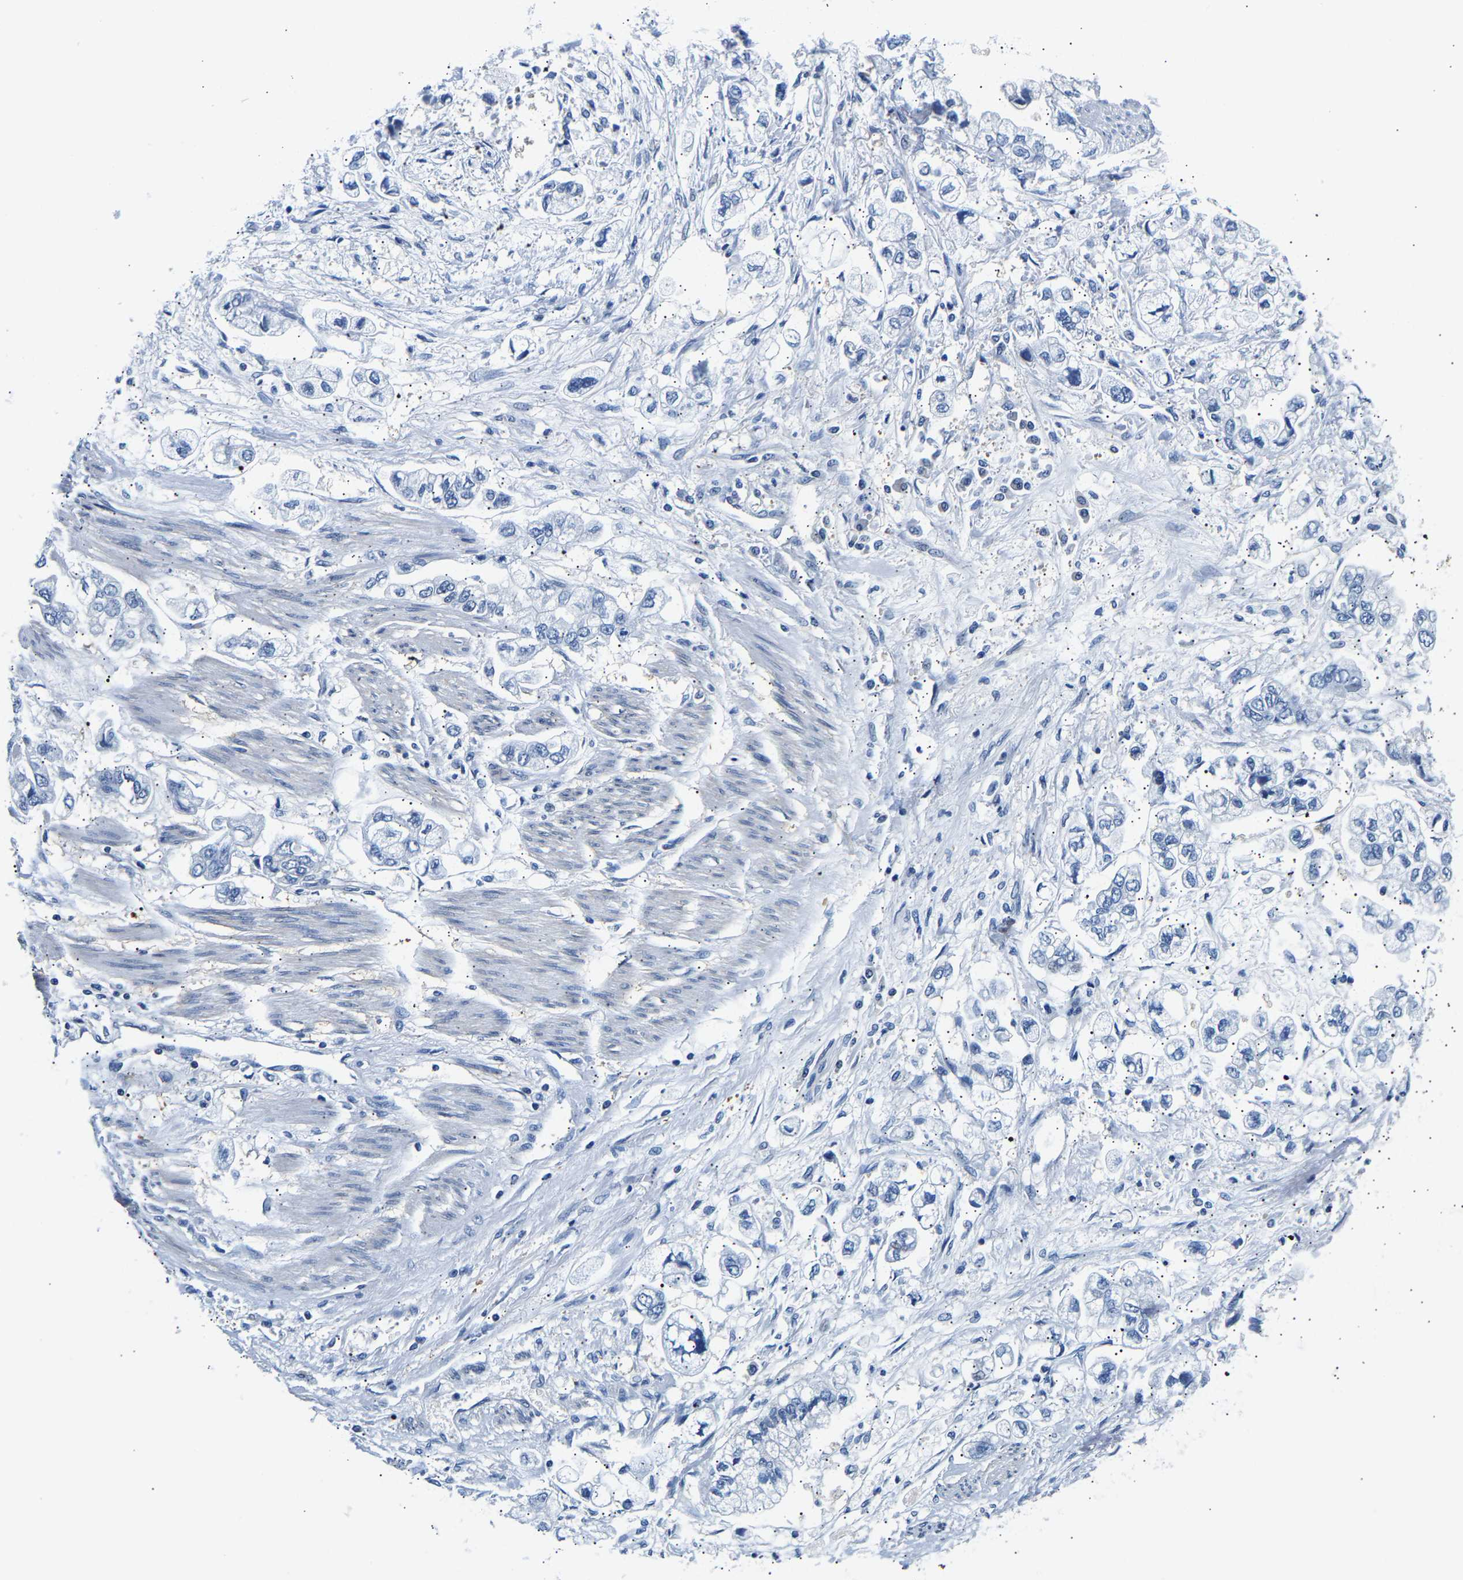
{"staining": {"intensity": "negative", "quantity": "none", "location": "none"}, "tissue": "stomach cancer", "cell_type": "Tumor cells", "image_type": "cancer", "snomed": [{"axis": "morphology", "description": "Normal tissue, NOS"}, {"axis": "morphology", "description": "Adenocarcinoma, NOS"}, {"axis": "topography", "description": "Stomach"}], "caption": "Immunohistochemistry (IHC) histopathology image of neoplastic tissue: human stomach adenocarcinoma stained with DAB (3,3'-diaminobenzidine) demonstrates no significant protein expression in tumor cells.", "gene": "UCHL3", "patient": {"sex": "male", "age": 62}}